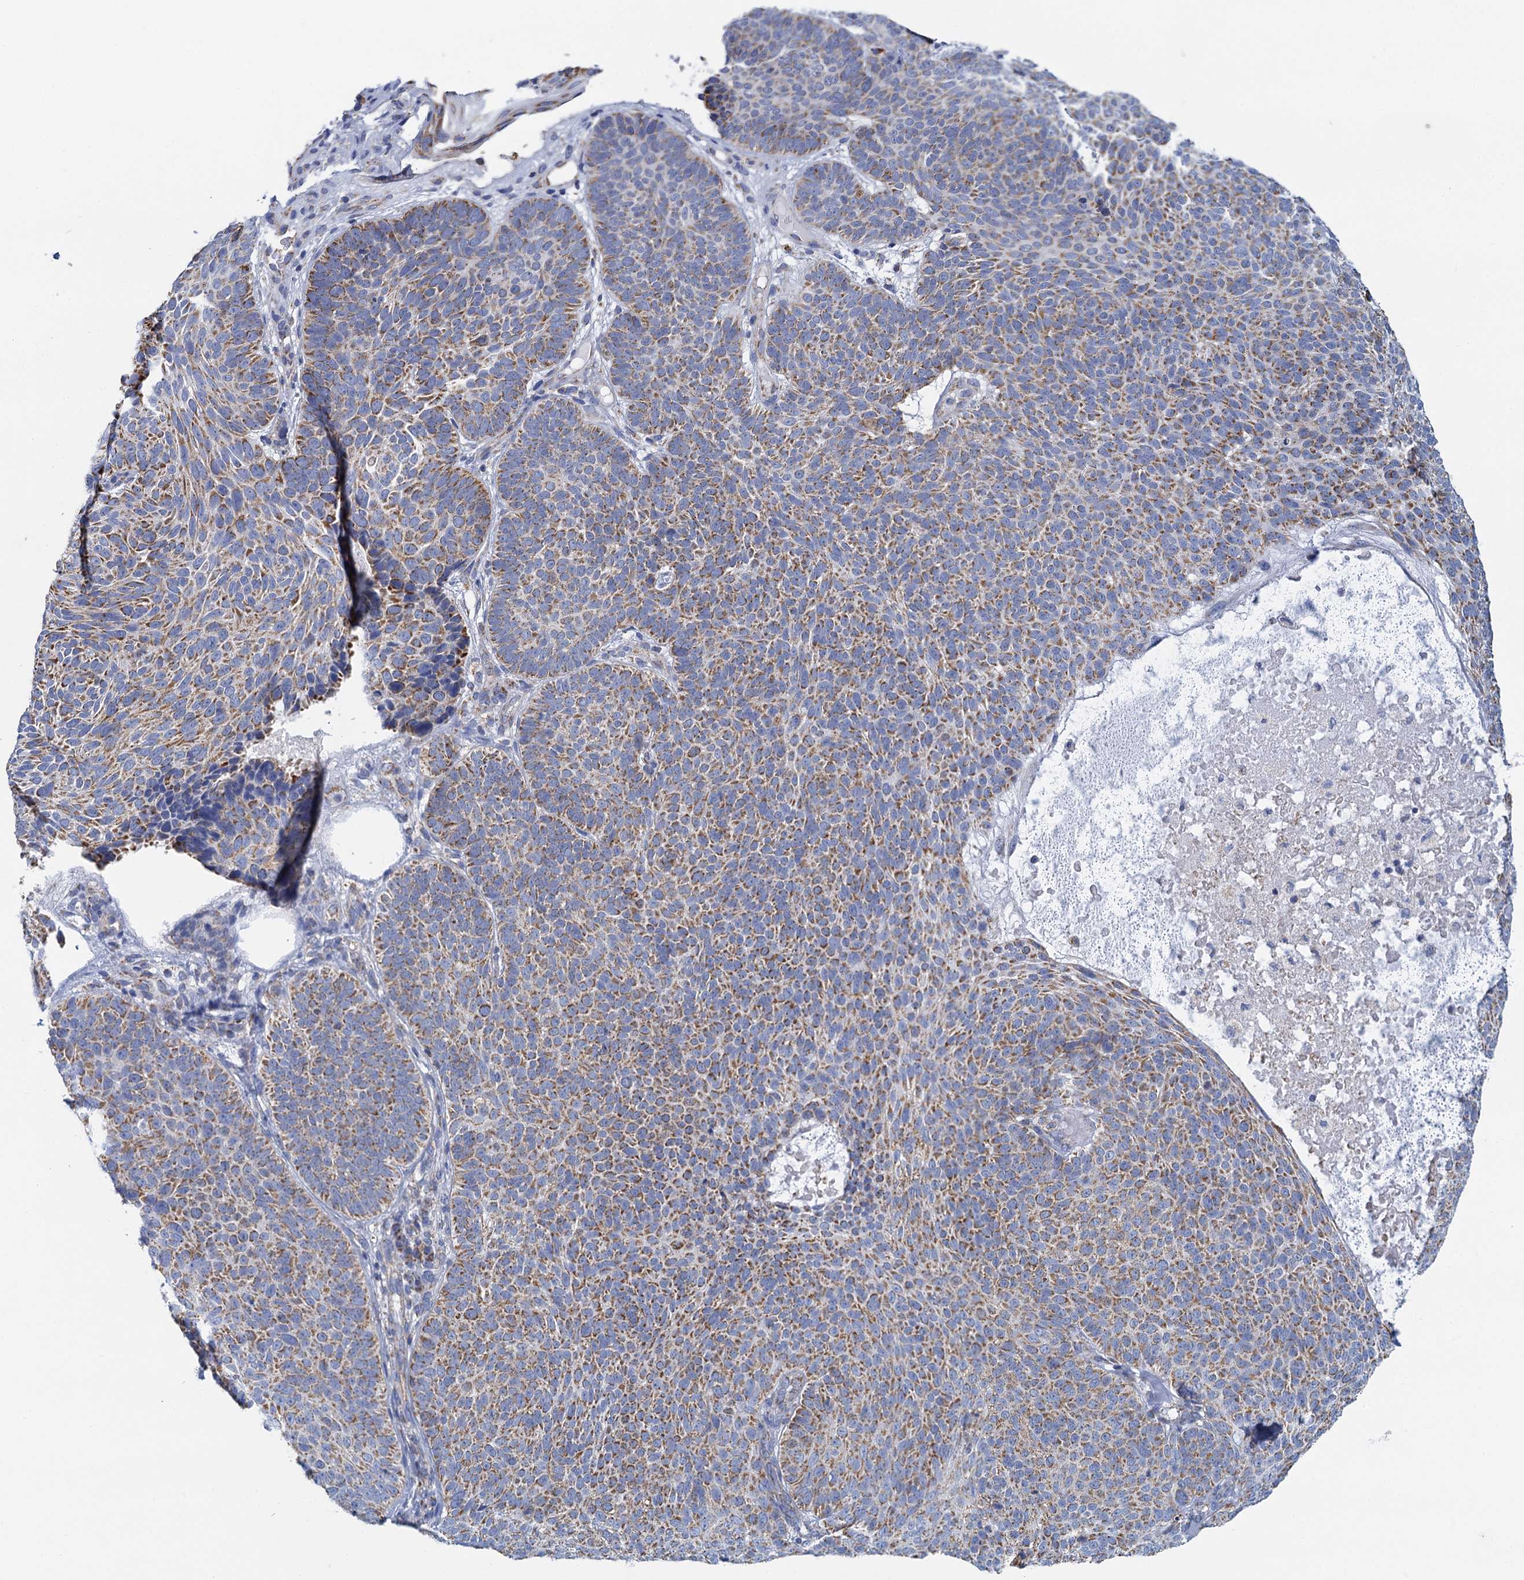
{"staining": {"intensity": "moderate", "quantity": ">75%", "location": "cytoplasmic/membranous"}, "tissue": "skin cancer", "cell_type": "Tumor cells", "image_type": "cancer", "snomed": [{"axis": "morphology", "description": "Basal cell carcinoma"}, {"axis": "topography", "description": "Skin"}], "caption": "This micrograph displays skin cancer (basal cell carcinoma) stained with immunohistochemistry (IHC) to label a protein in brown. The cytoplasmic/membranous of tumor cells show moderate positivity for the protein. Nuclei are counter-stained blue.", "gene": "CCP110", "patient": {"sex": "male", "age": 85}}